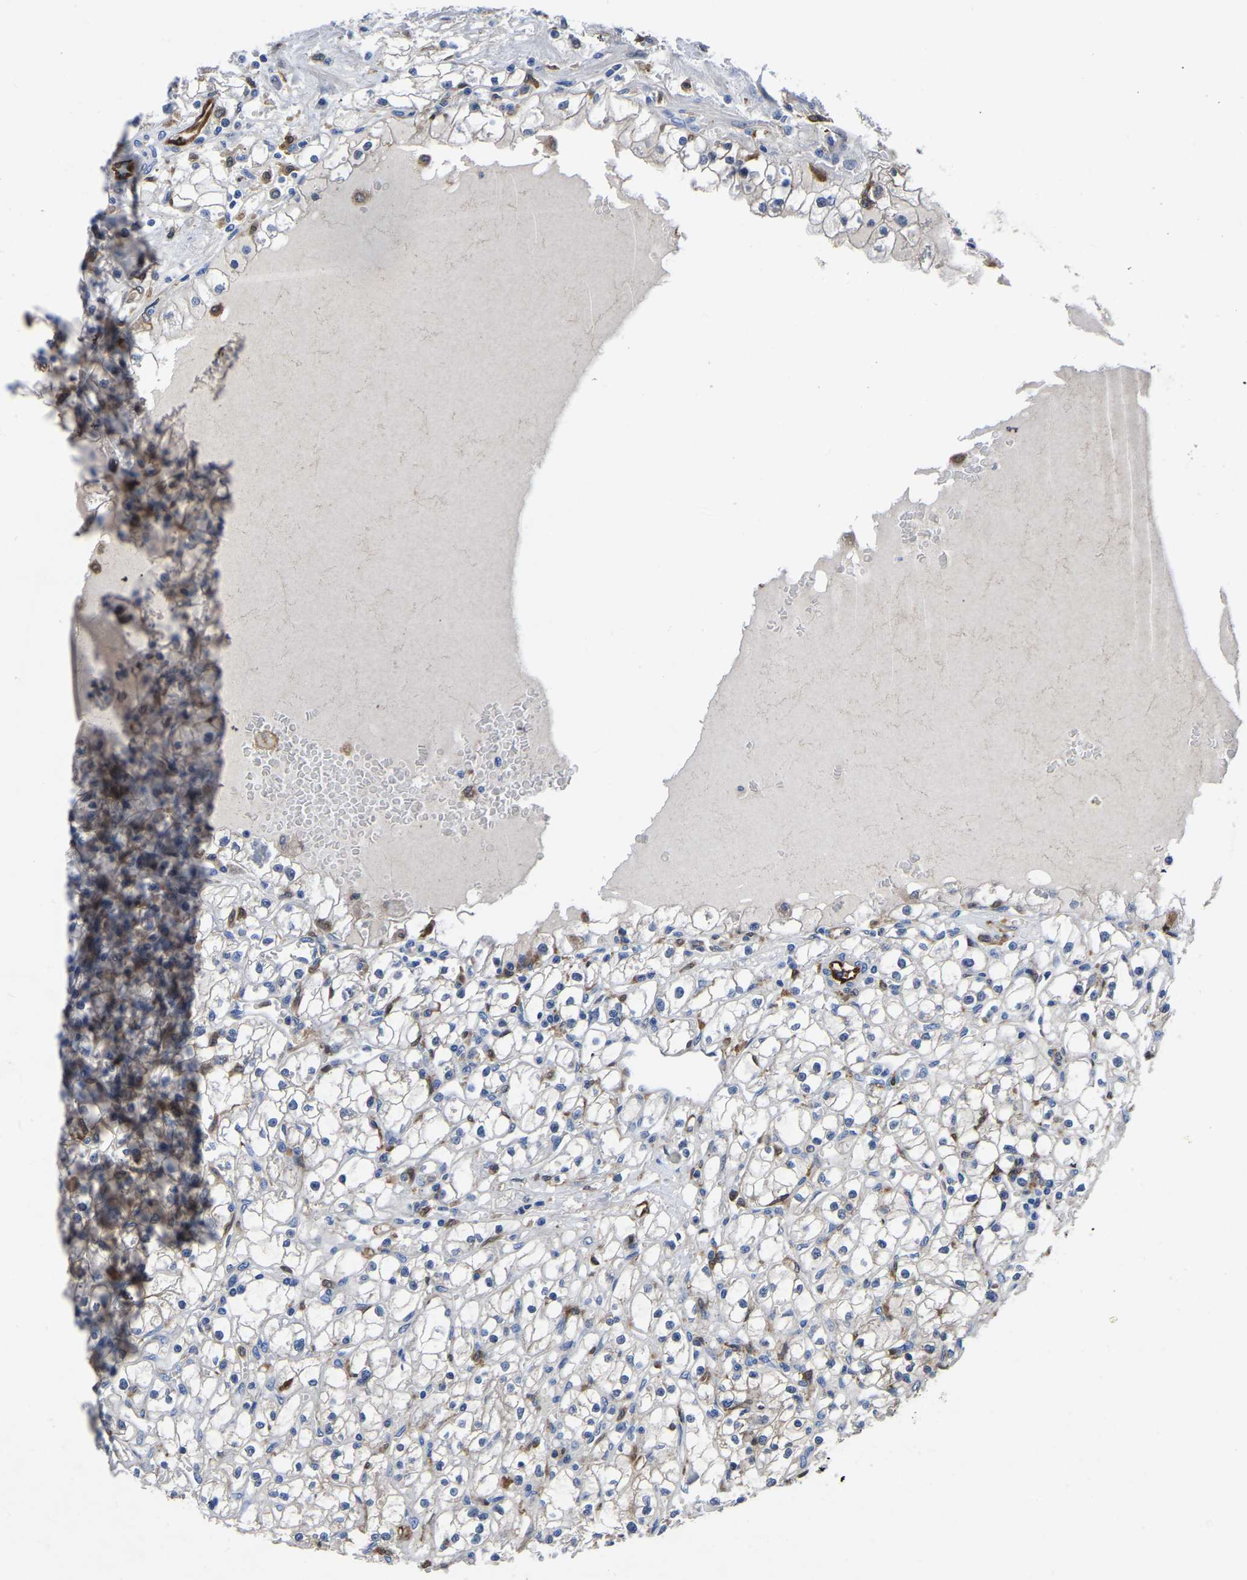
{"staining": {"intensity": "negative", "quantity": "none", "location": "none"}, "tissue": "renal cancer", "cell_type": "Tumor cells", "image_type": "cancer", "snomed": [{"axis": "morphology", "description": "Adenocarcinoma, NOS"}, {"axis": "topography", "description": "Kidney"}], "caption": "This image is of renal cancer stained with IHC to label a protein in brown with the nuclei are counter-stained blue. There is no staining in tumor cells.", "gene": "ATG2B", "patient": {"sex": "male", "age": 56}}